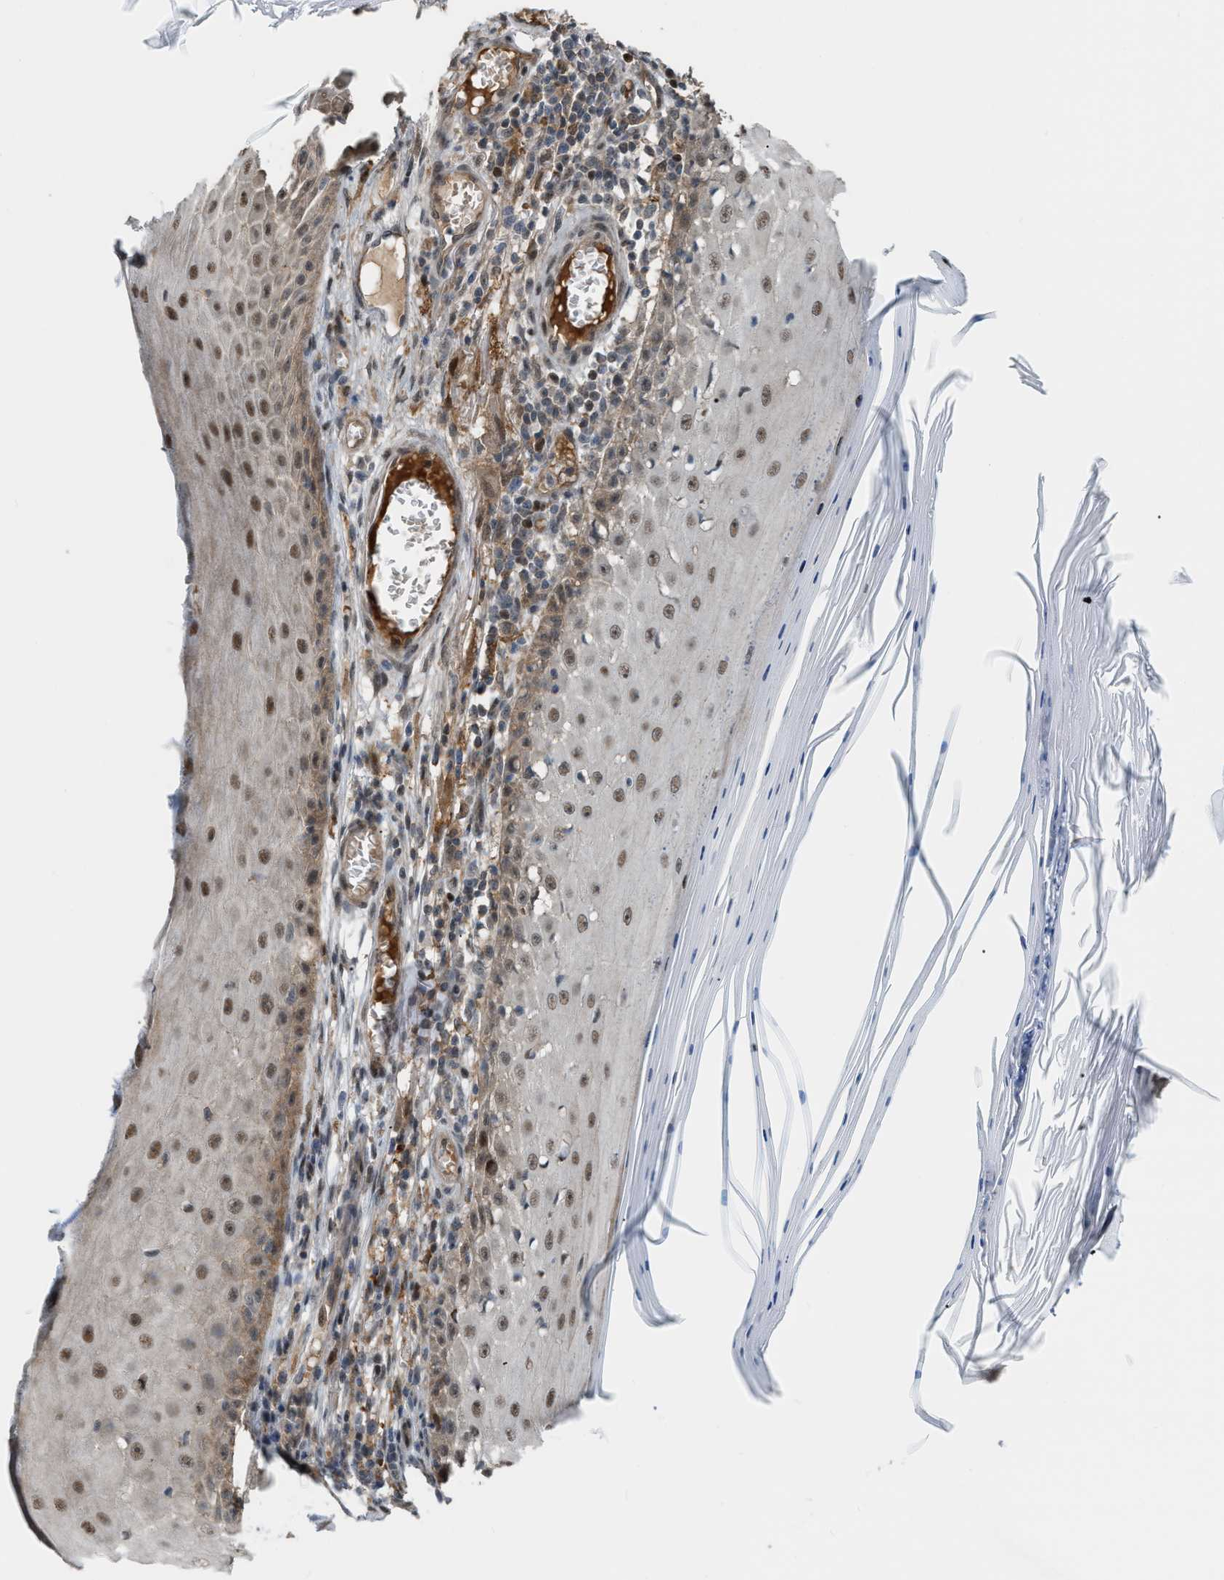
{"staining": {"intensity": "moderate", "quantity": ">75%", "location": "cytoplasmic/membranous,nuclear"}, "tissue": "skin cancer", "cell_type": "Tumor cells", "image_type": "cancer", "snomed": [{"axis": "morphology", "description": "Squamous cell carcinoma, NOS"}, {"axis": "topography", "description": "Skin"}], "caption": "Tumor cells display medium levels of moderate cytoplasmic/membranous and nuclear positivity in approximately >75% of cells in human skin cancer.", "gene": "RFFL", "patient": {"sex": "female", "age": 73}}